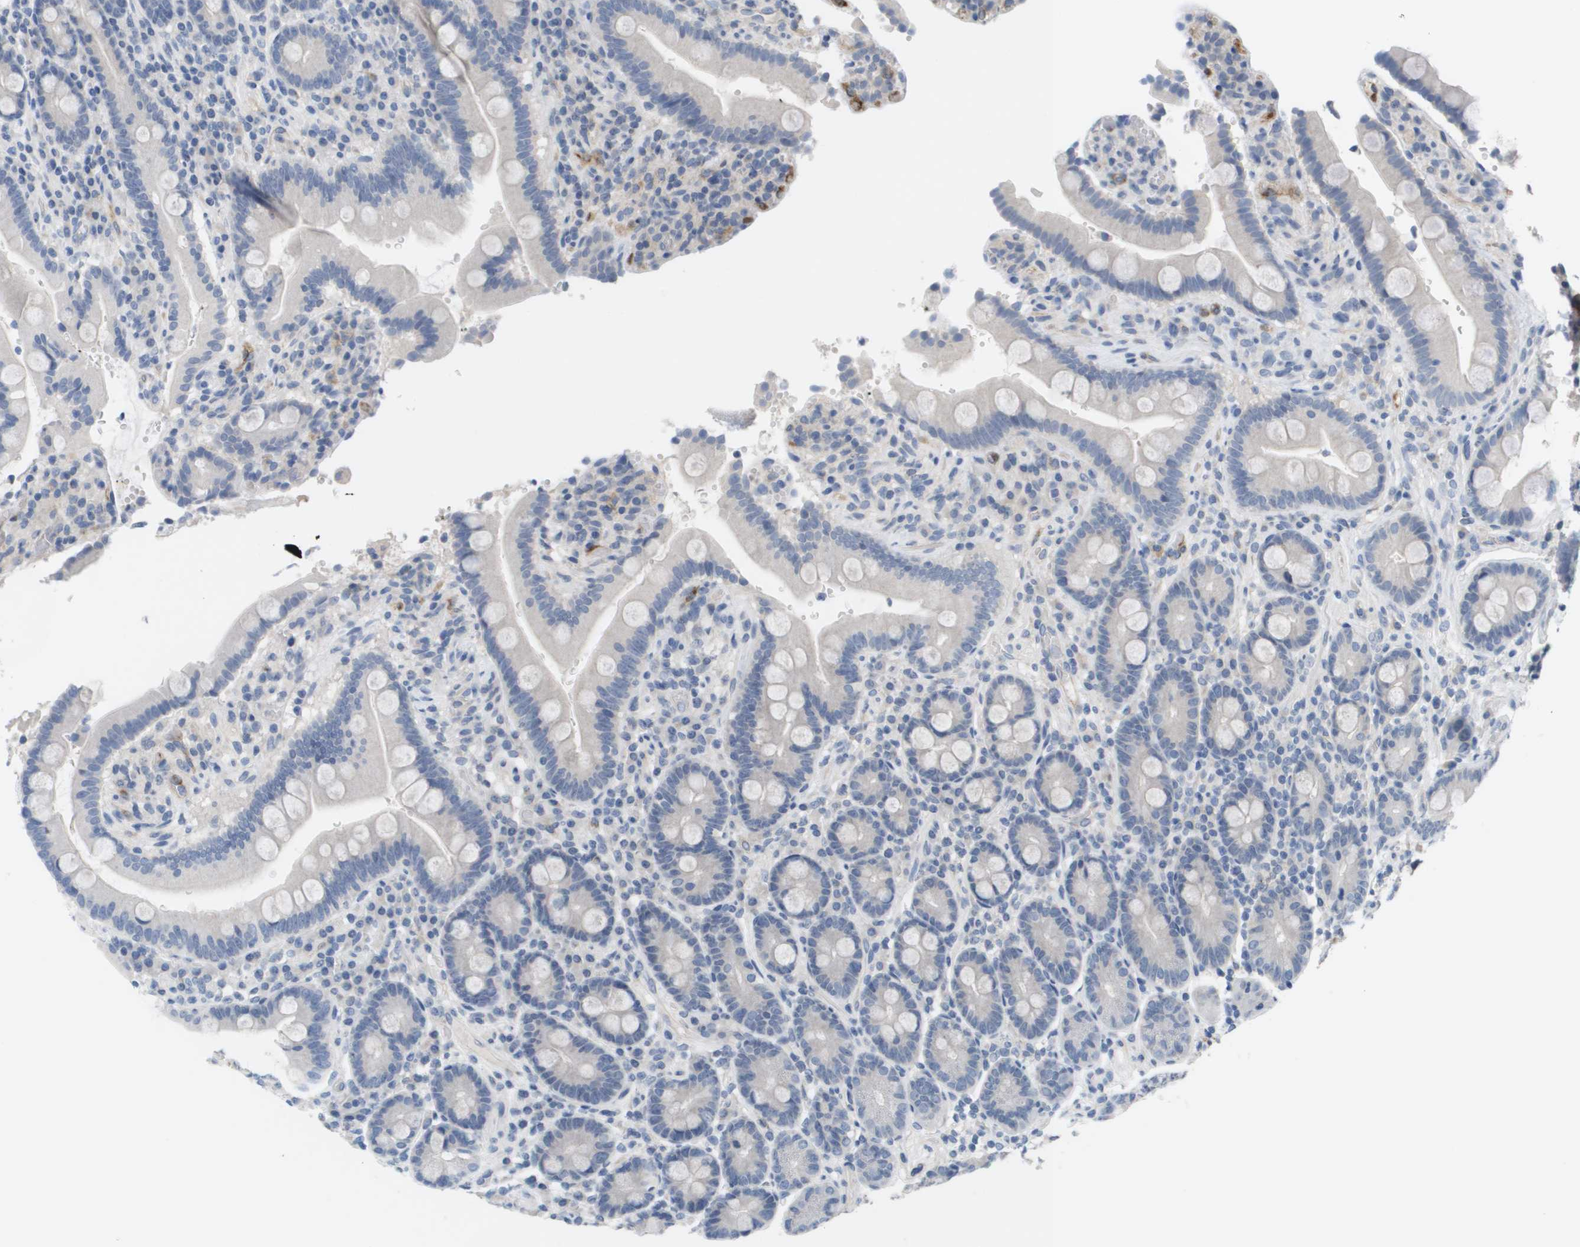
{"staining": {"intensity": "negative", "quantity": "none", "location": "none"}, "tissue": "duodenum", "cell_type": "Glandular cells", "image_type": "normal", "snomed": [{"axis": "morphology", "description": "Normal tissue, NOS"}, {"axis": "topography", "description": "Small intestine, NOS"}], "caption": "This image is of unremarkable duodenum stained with IHC to label a protein in brown with the nuclei are counter-stained blue. There is no staining in glandular cells. The staining is performed using DAB brown chromogen with nuclei counter-stained in using hematoxylin.", "gene": "ANGPT2", "patient": {"sex": "female", "age": 71}}